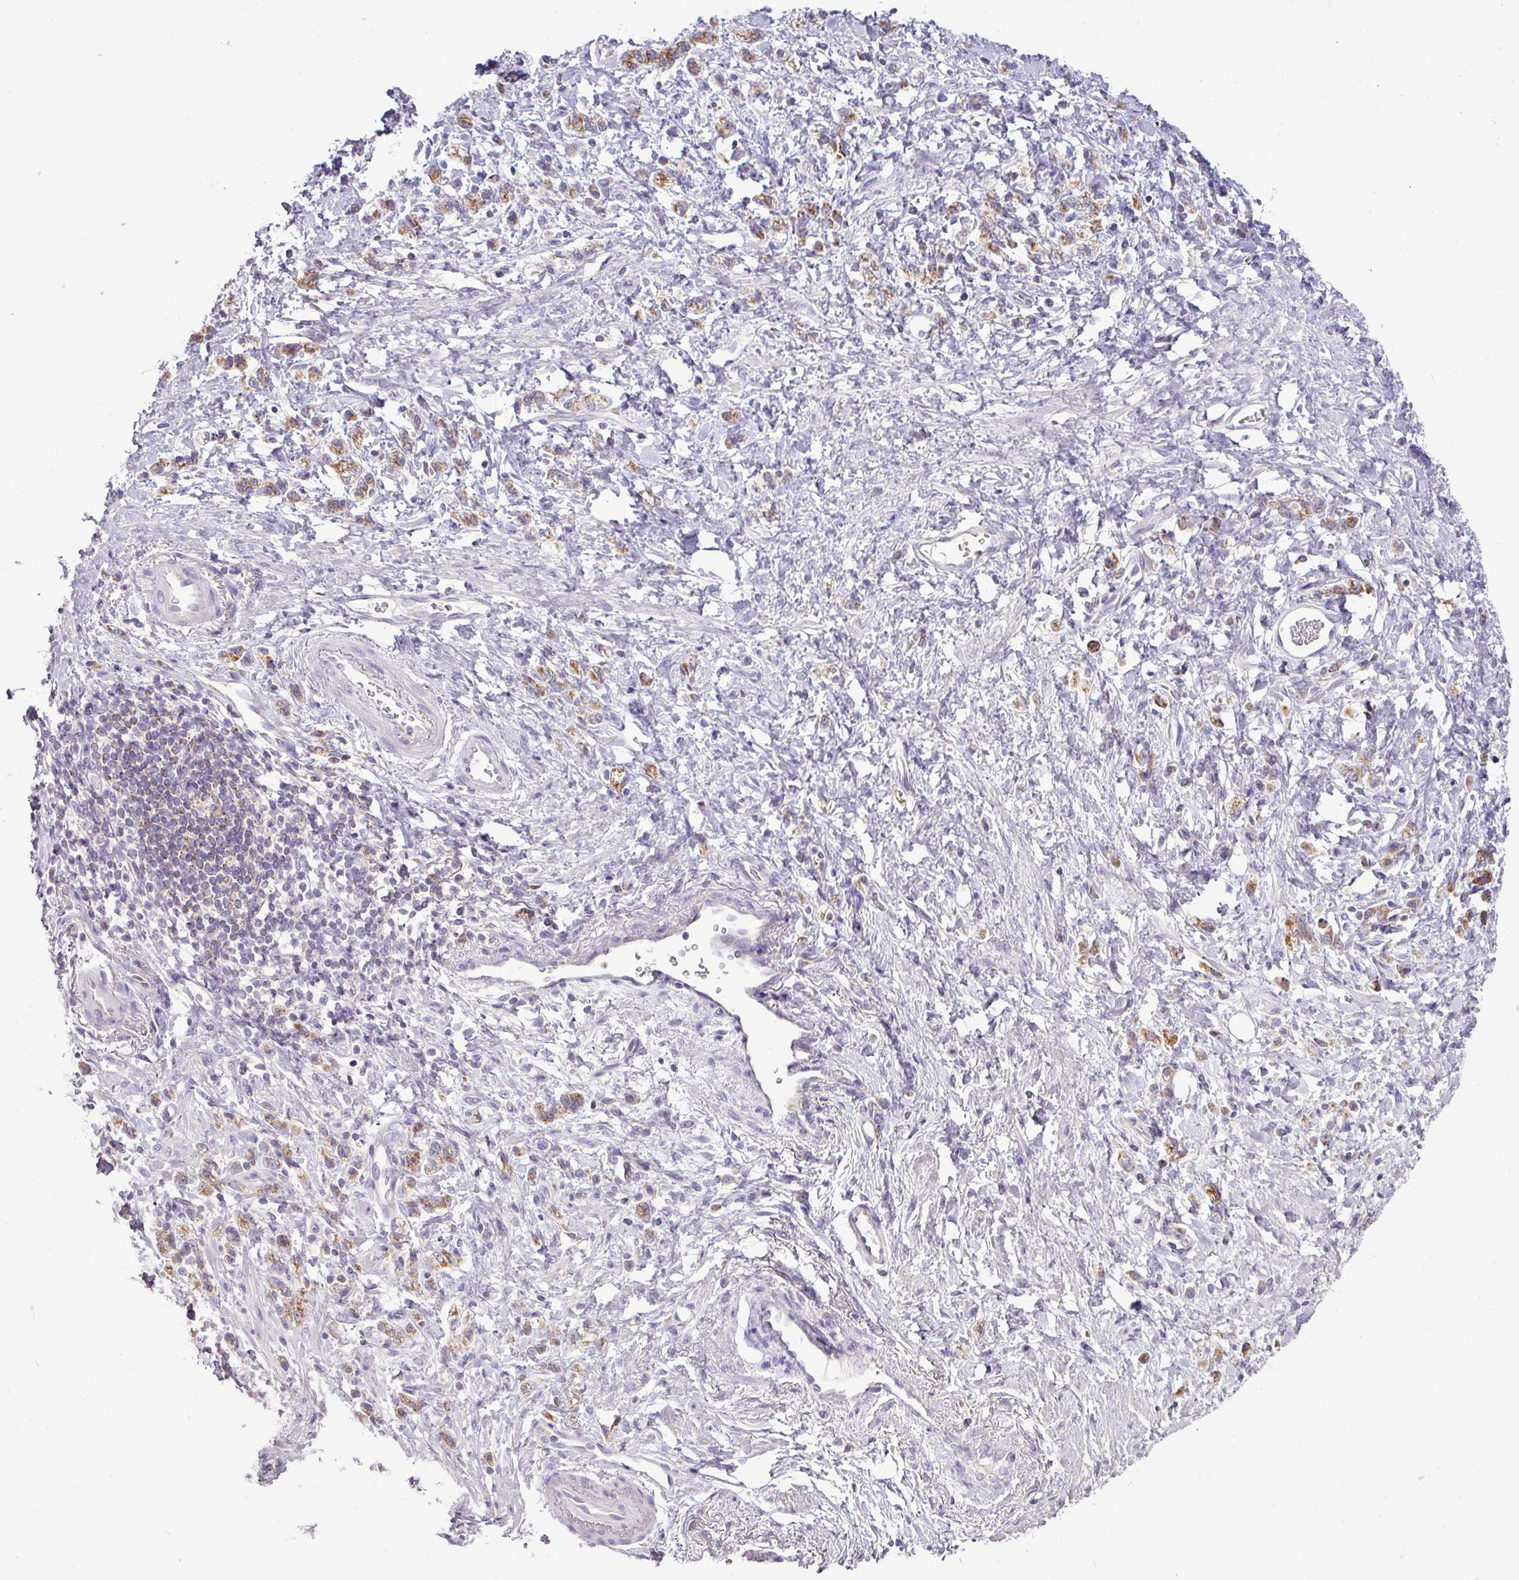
{"staining": {"intensity": "moderate", "quantity": "25%-75%", "location": "cytoplasmic/membranous"}, "tissue": "stomach cancer", "cell_type": "Tumor cells", "image_type": "cancer", "snomed": [{"axis": "morphology", "description": "Adenocarcinoma, NOS"}, {"axis": "topography", "description": "Stomach"}], "caption": "About 25%-75% of tumor cells in stomach cancer (adenocarcinoma) display moderate cytoplasmic/membranous protein staining as visualized by brown immunohistochemical staining.", "gene": "TRAPPC1", "patient": {"sex": "male", "age": 77}}